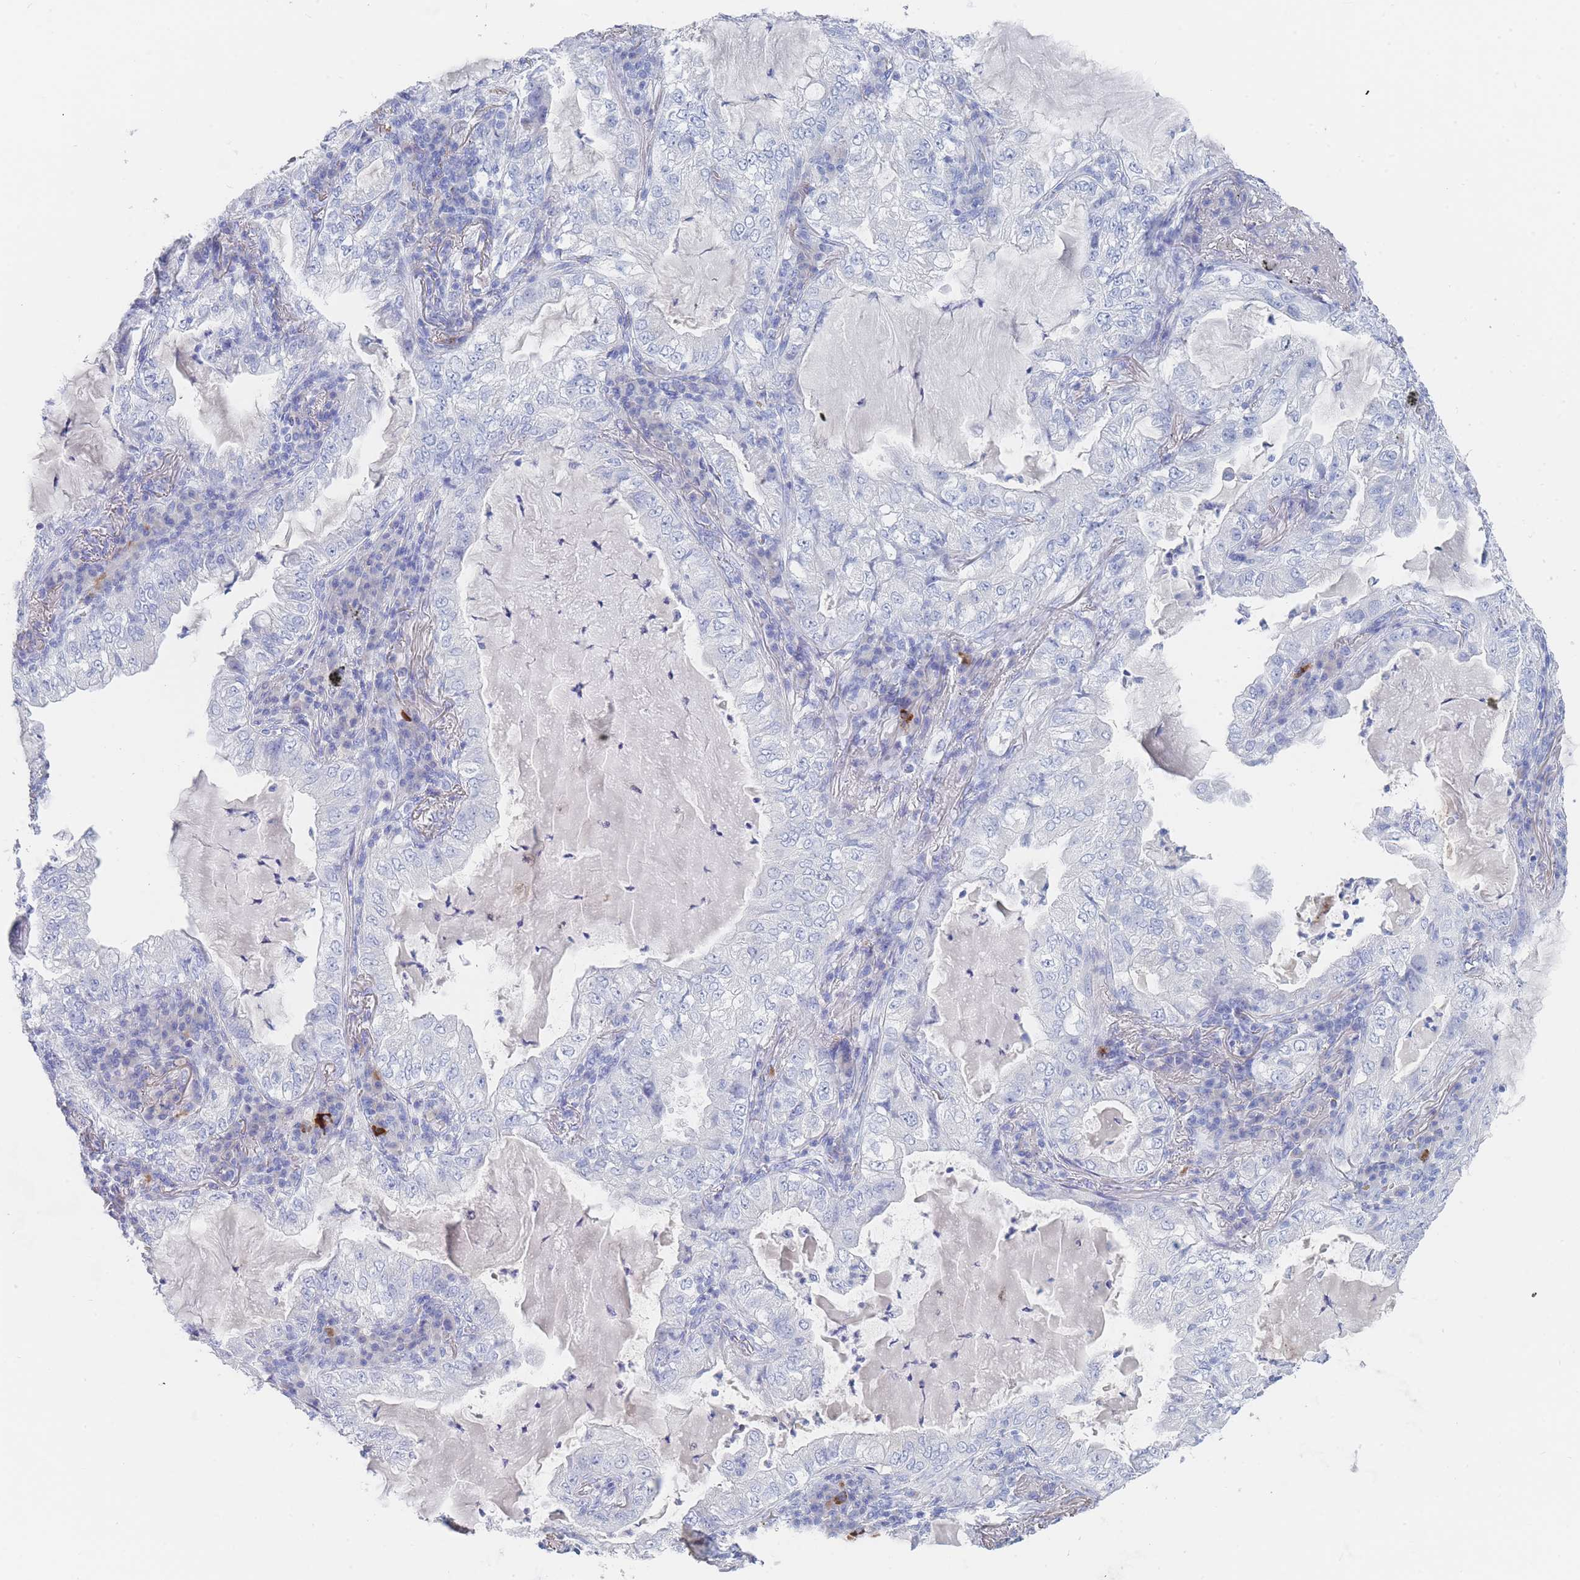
{"staining": {"intensity": "negative", "quantity": "none", "location": "none"}, "tissue": "lung cancer", "cell_type": "Tumor cells", "image_type": "cancer", "snomed": [{"axis": "morphology", "description": "Adenocarcinoma, NOS"}, {"axis": "topography", "description": "Lung"}], "caption": "Tumor cells show no significant protein expression in lung cancer. The staining is performed using DAB brown chromogen with nuclei counter-stained in using hematoxylin.", "gene": "SLC25A35", "patient": {"sex": "female", "age": 73}}